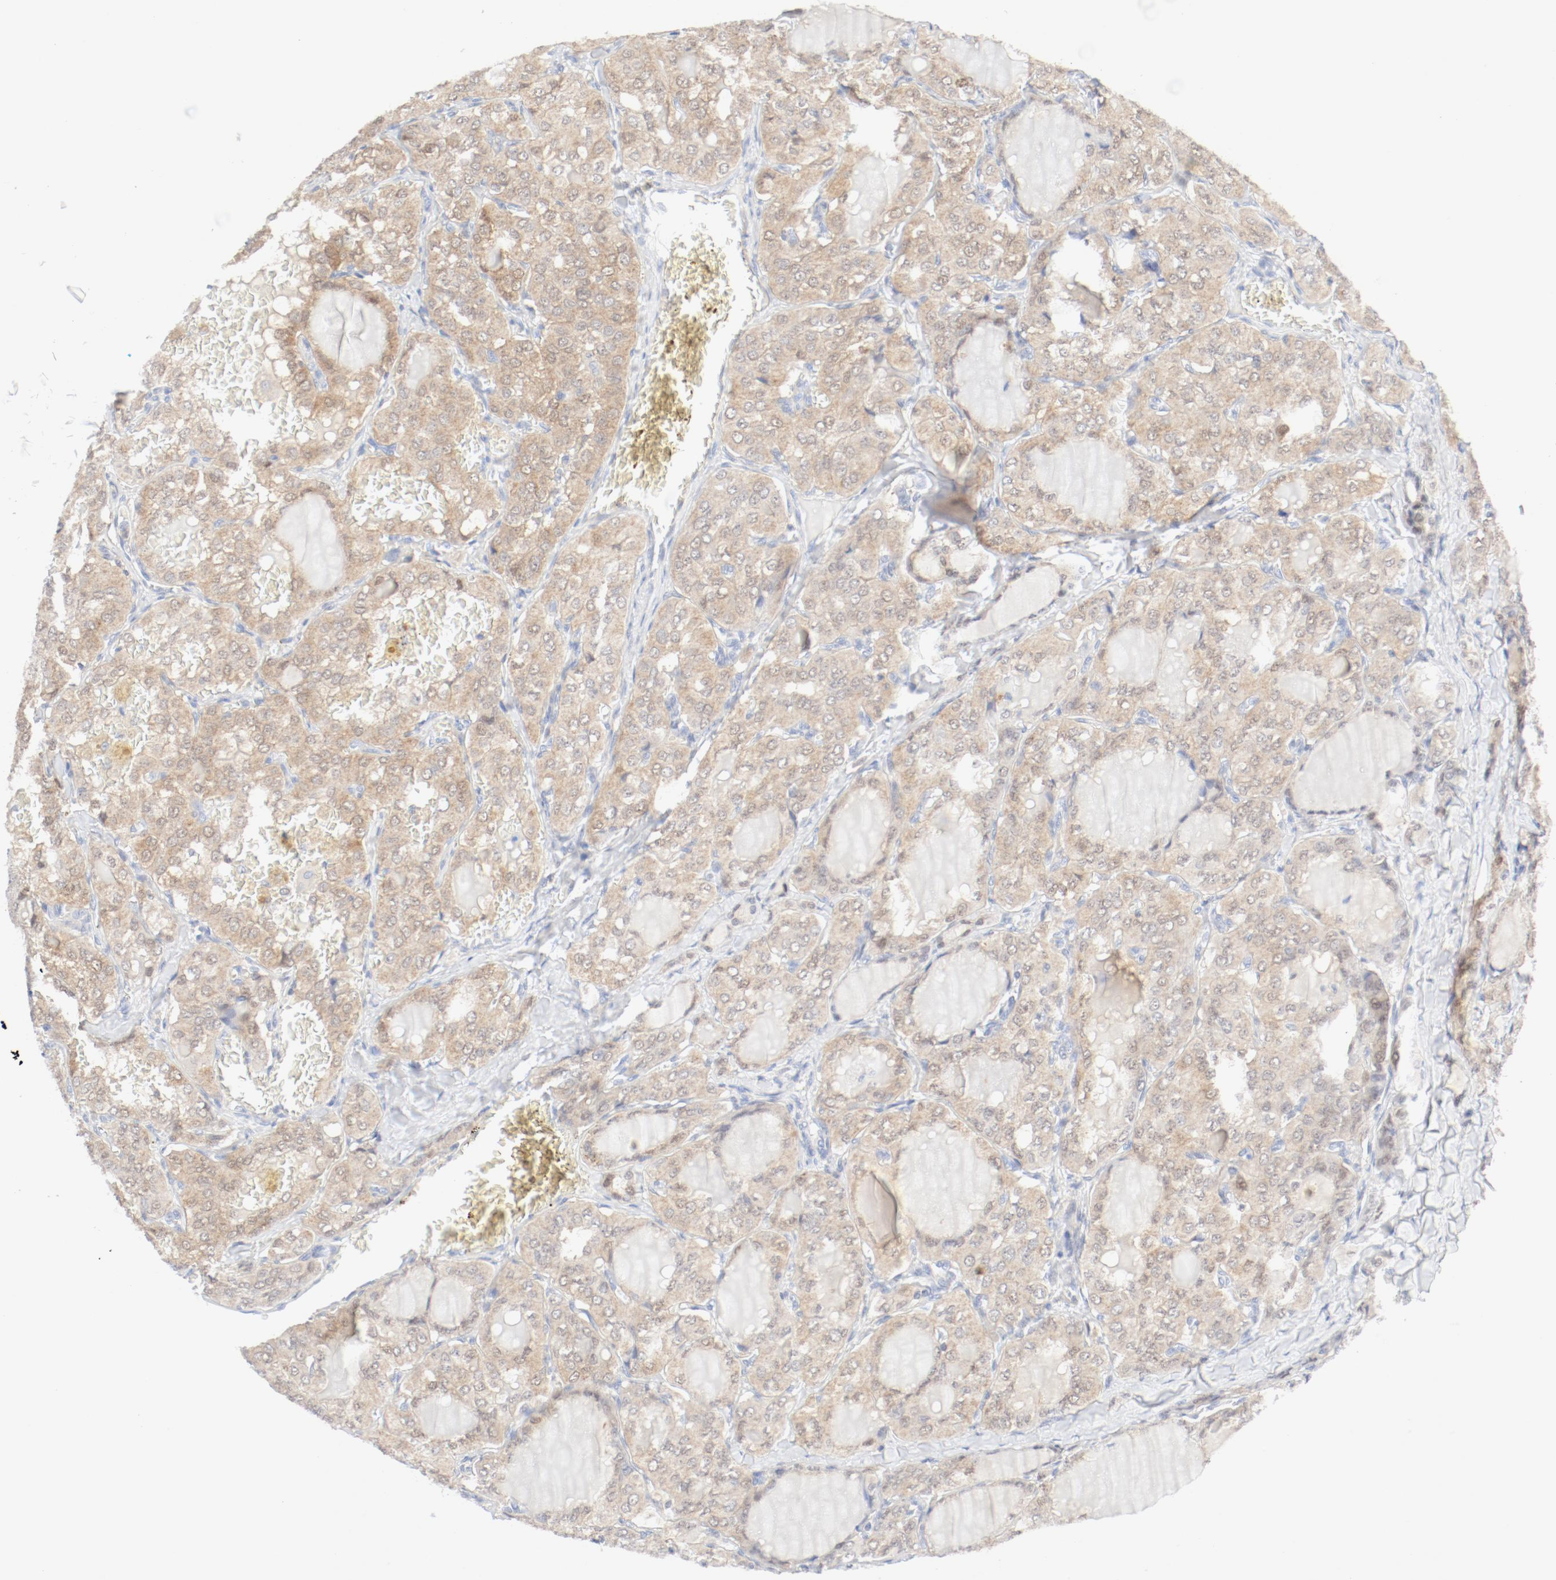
{"staining": {"intensity": "moderate", "quantity": ">75%", "location": "cytoplasmic/membranous"}, "tissue": "thyroid cancer", "cell_type": "Tumor cells", "image_type": "cancer", "snomed": [{"axis": "morphology", "description": "Papillary adenocarcinoma, NOS"}, {"axis": "topography", "description": "Thyroid gland"}], "caption": "Thyroid papillary adenocarcinoma stained with DAB (3,3'-diaminobenzidine) IHC demonstrates medium levels of moderate cytoplasmic/membranous positivity in about >75% of tumor cells.", "gene": "PGM1", "patient": {"sex": "male", "age": 20}}